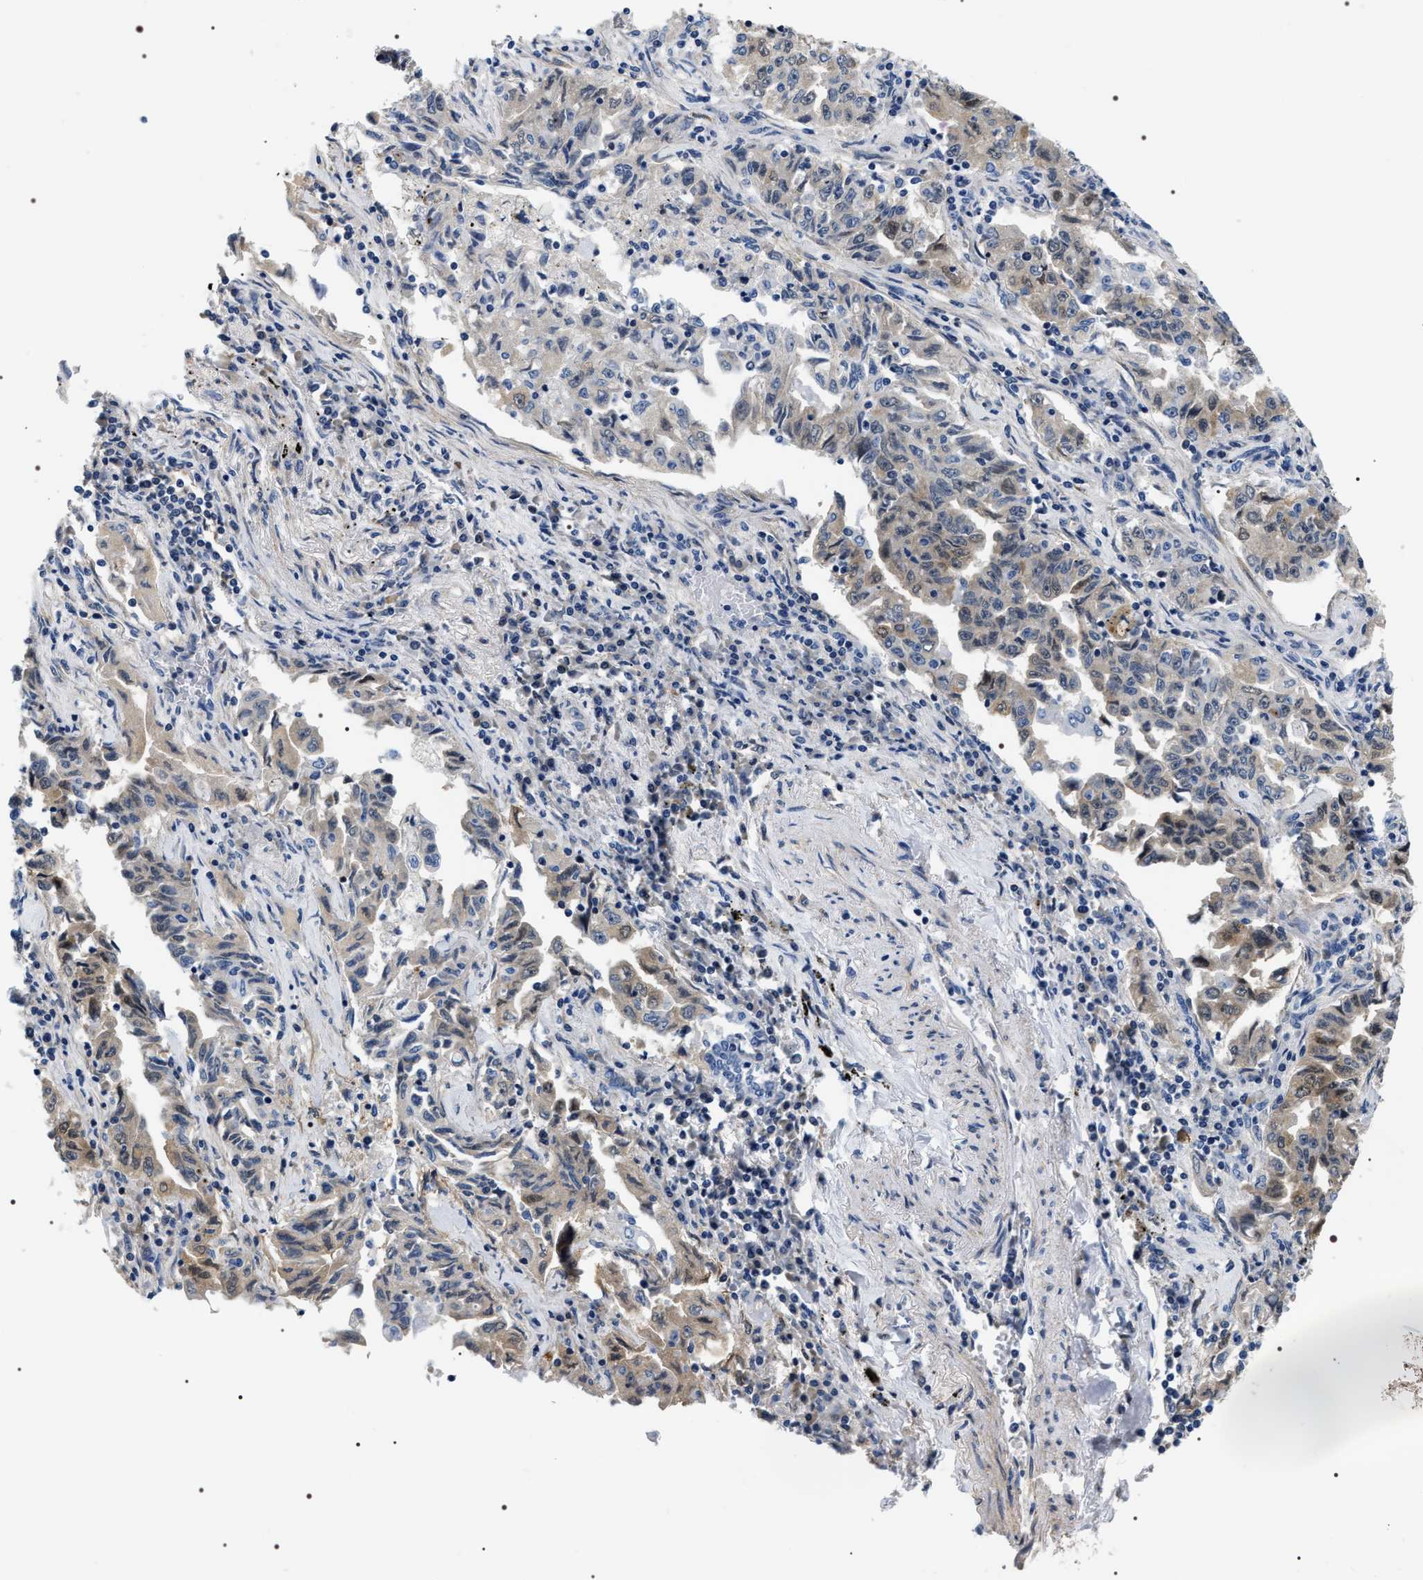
{"staining": {"intensity": "weak", "quantity": "<25%", "location": "cytoplasmic/membranous"}, "tissue": "lung cancer", "cell_type": "Tumor cells", "image_type": "cancer", "snomed": [{"axis": "morphology", "description": "Adenocarcinoma, NOS"}, {"axis": "topography", "description": "Lung"}], "caption": "Human adenocarcinoma (lung) stained for a protein using IHC displays no positivity in tumor cells.", "gene": "BAG2", "patient": {"sex": "female", "age": 51}}